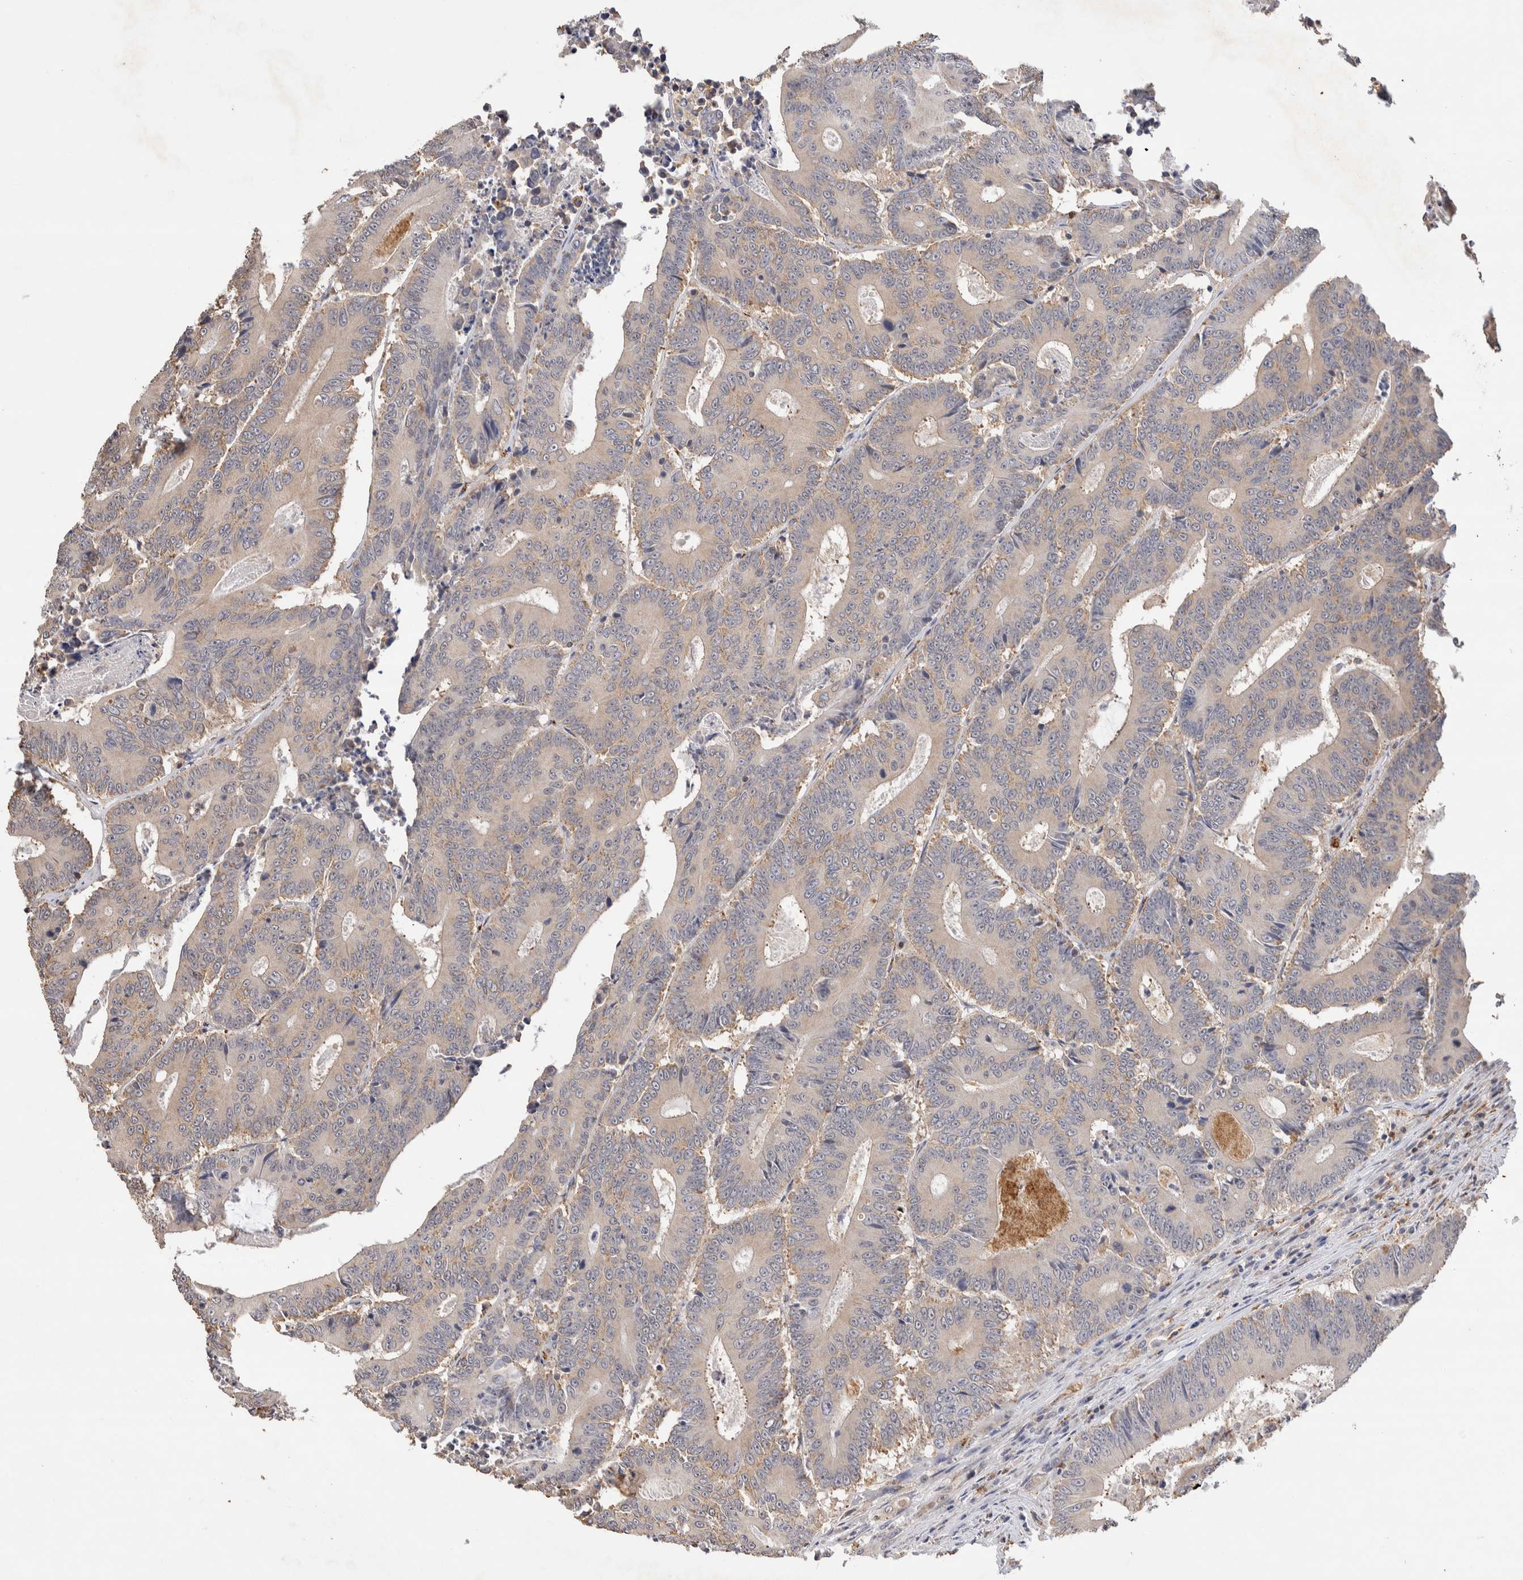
{"staining": {"intensity": "negative", "quantity": "none", "location": "none"}, "tissue": "colorectal cancer", "cell_type": "Tumor cells", "image_type": "cancer", "snomed": [{"axis": "morphology", "description": "Adenocarcinoma, NOS"}, {"axis": "topography", "description": "Colon"}], "caption": "Micrograph shows no significant protein staining in tumor cells of colorectal cancer. (Immunohistochemistry, brightfield microscopy, high magnification).", "gene": "NSMAF", "patient": {"sex": "male", "age": 83}}